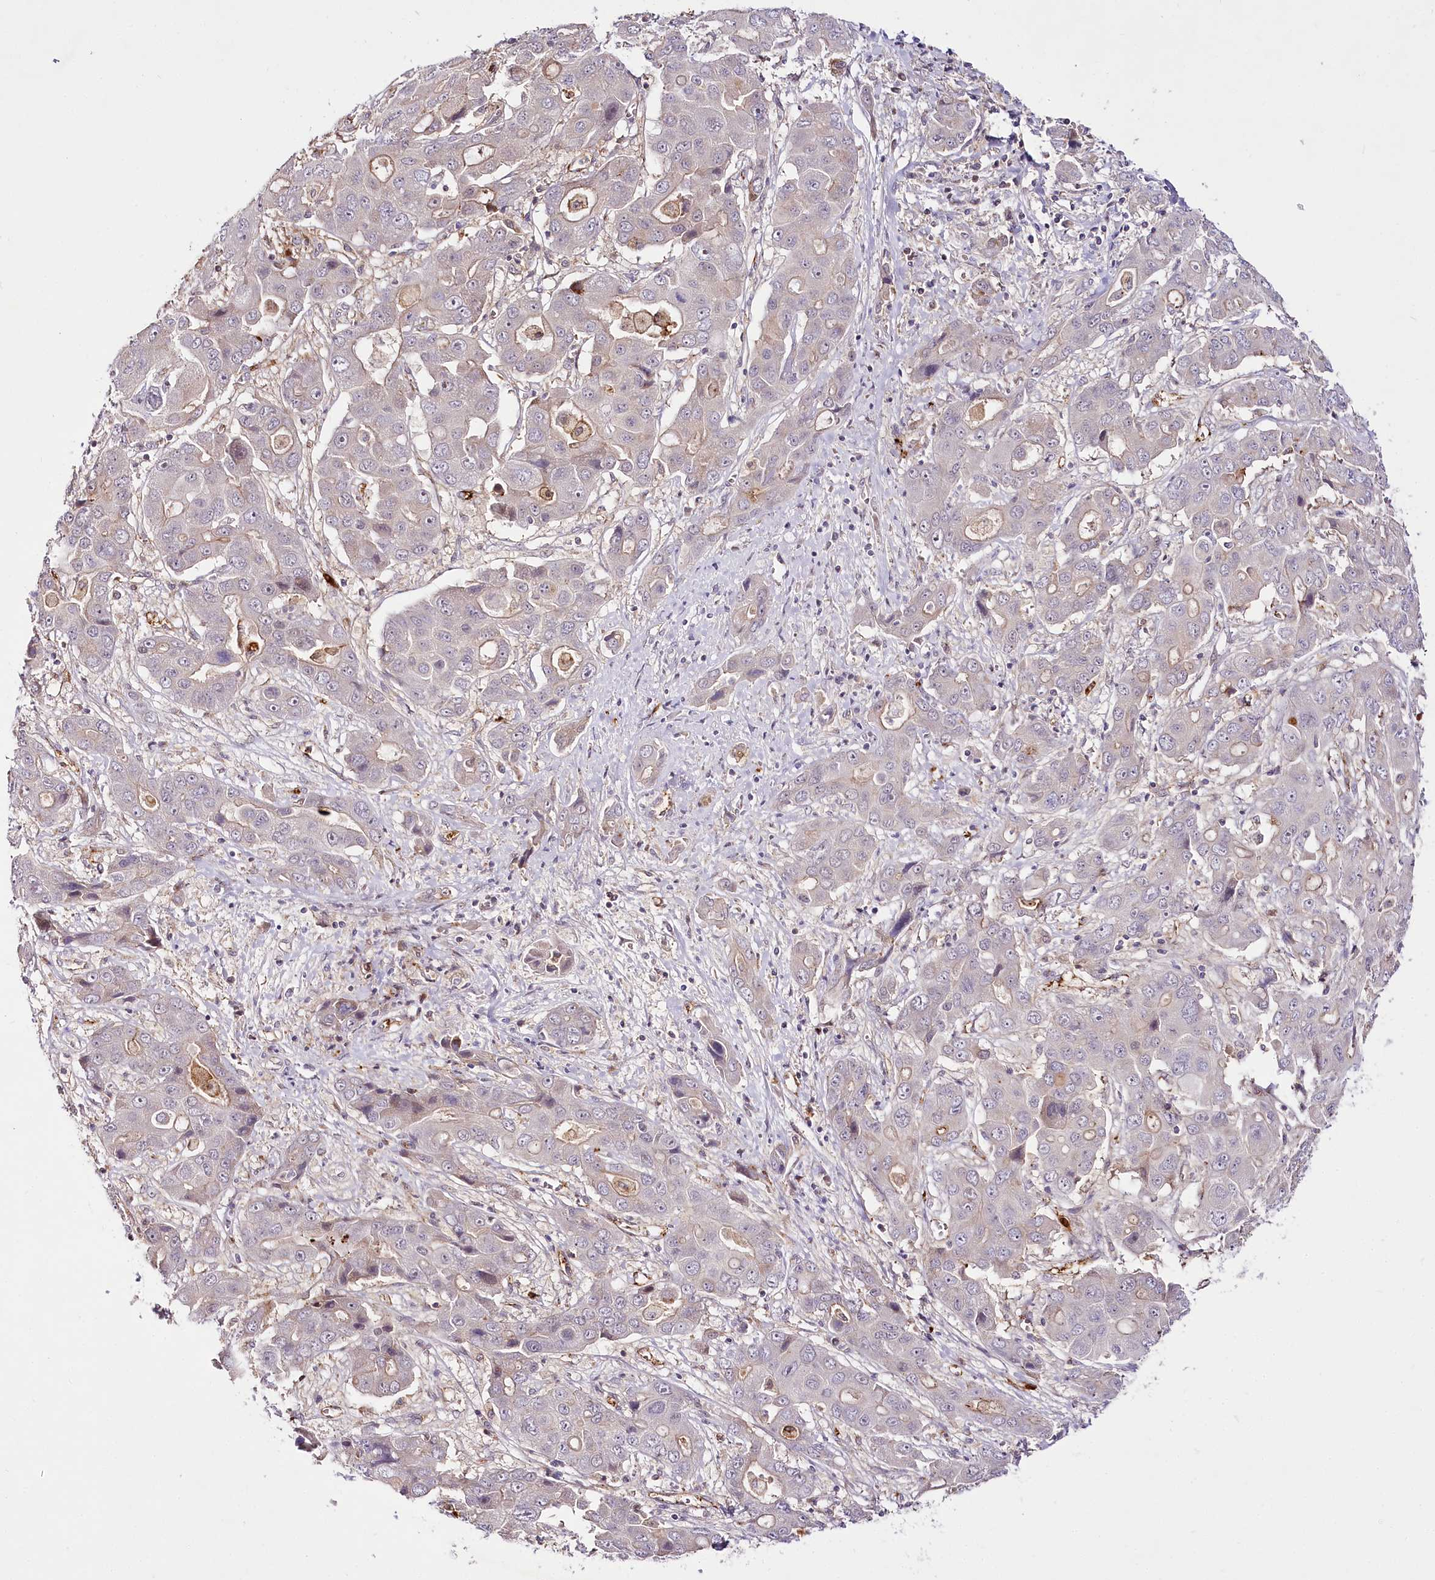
{"staining": {"intensity": "negative", "quantity": "none", "location": "none"}, "tissue": "liver cancer", "cell_type": "Tumor cells", "image_type": "cancer", "snomed": [{"axis": "morphology", "description": "Cholangiocarcinoma"}, {"axis": "topography", "description": "Liver"}], "caption": "IHC of human liver cholangiocarcinoma reveals no expression in tumor cells.", "gene": "VWA5A", "patient": {"sex": "male", "age": 67}}